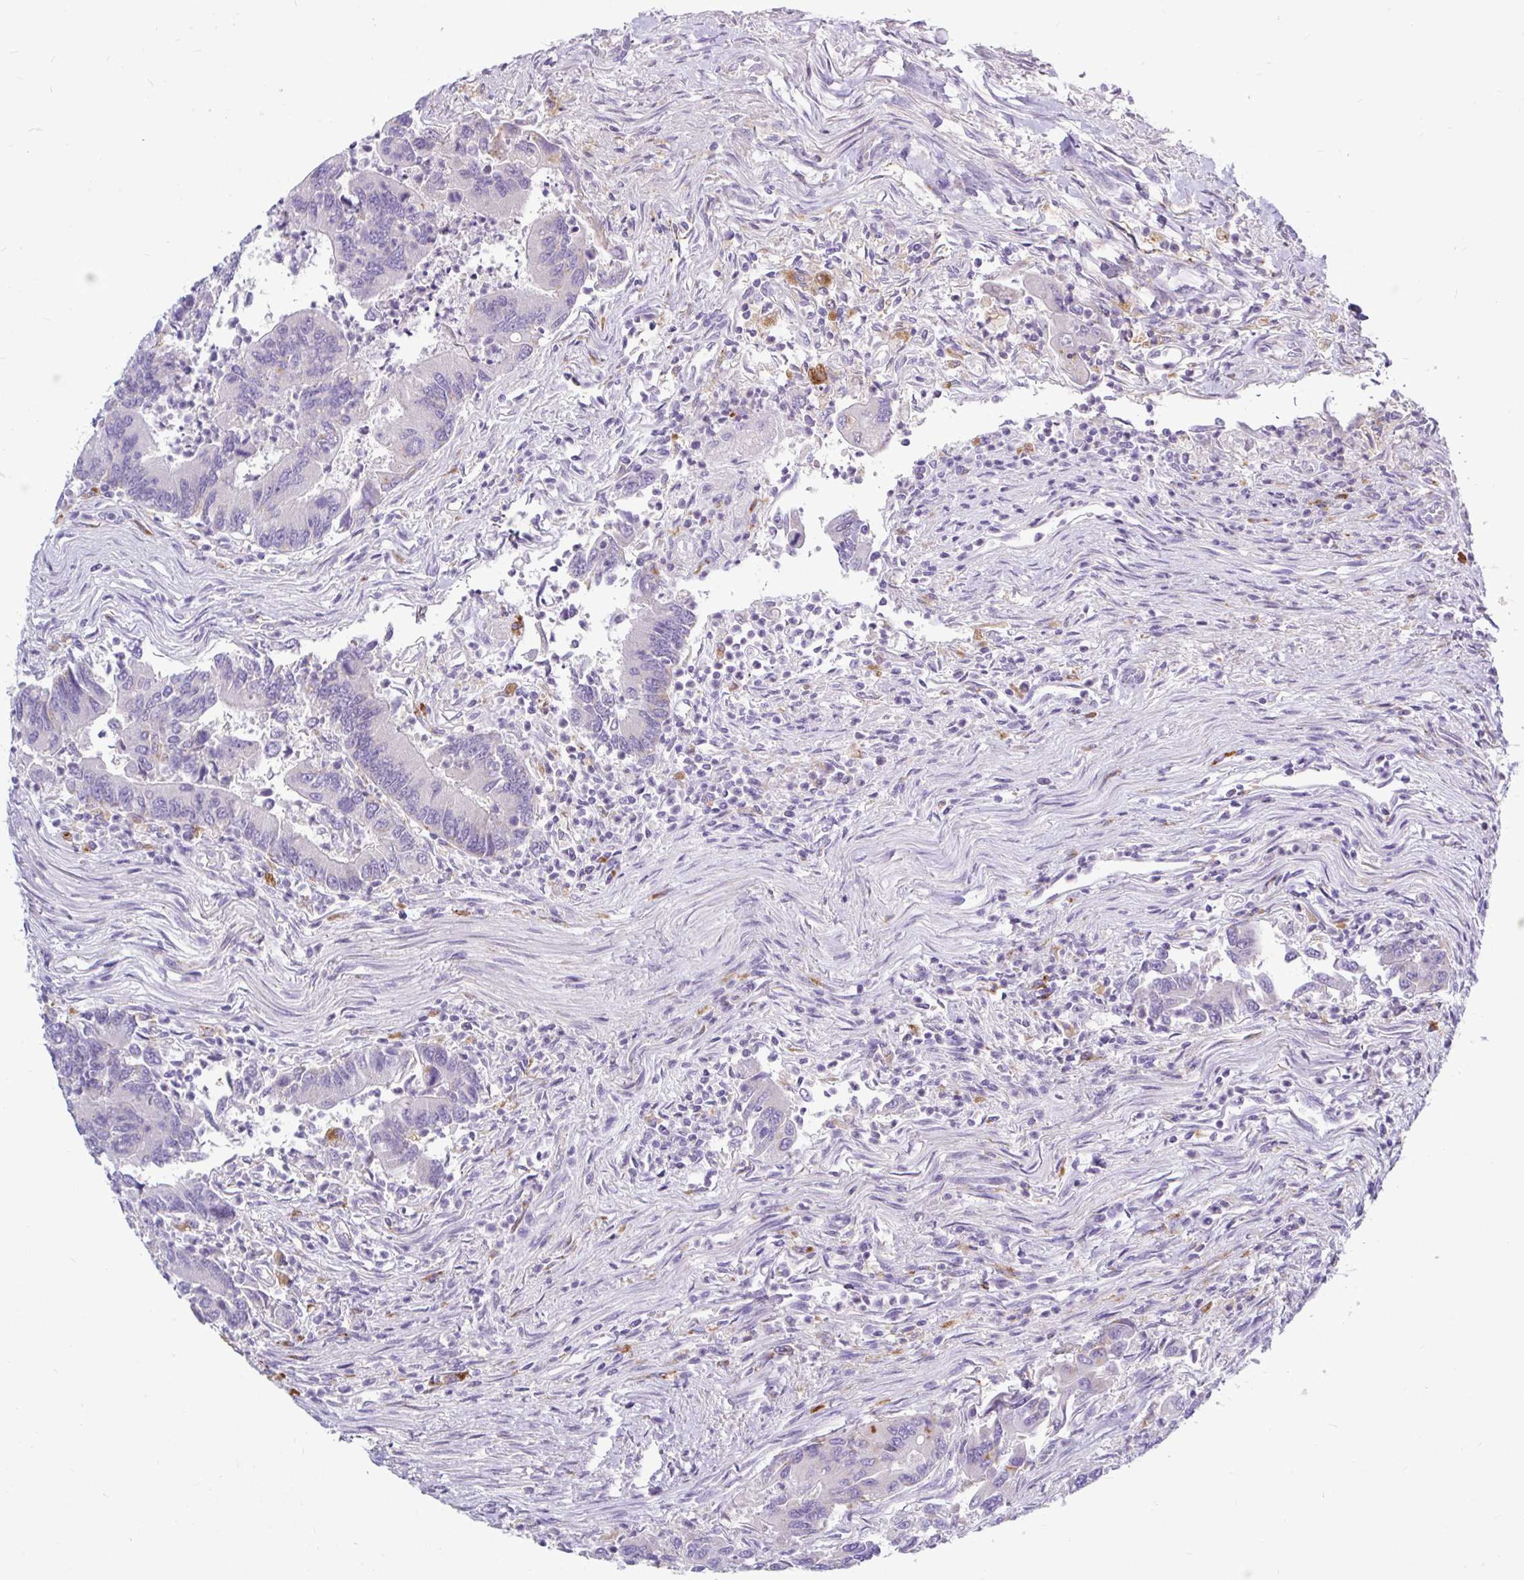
{"staining": {"intensity": "negative", "quantity": "none", "location": "none"}, "tissue": "colorectal cancer", "cell_type": "Tumor cells", "image_type": "cancer", "snomed": [{"axis": "morphology", "description": "Adenocarcinoma, NOS"}, {"axis": "topography", "description": "Colon"}], "caption": "DAB (3,3'-diaminobenzidine) immunohistochemical staining of colorectal adenocarcinoma demonstrates no significant positivity in tumor cells.", "gene": "CTSZ", "patient": {"sex": "female", "age": 67}}